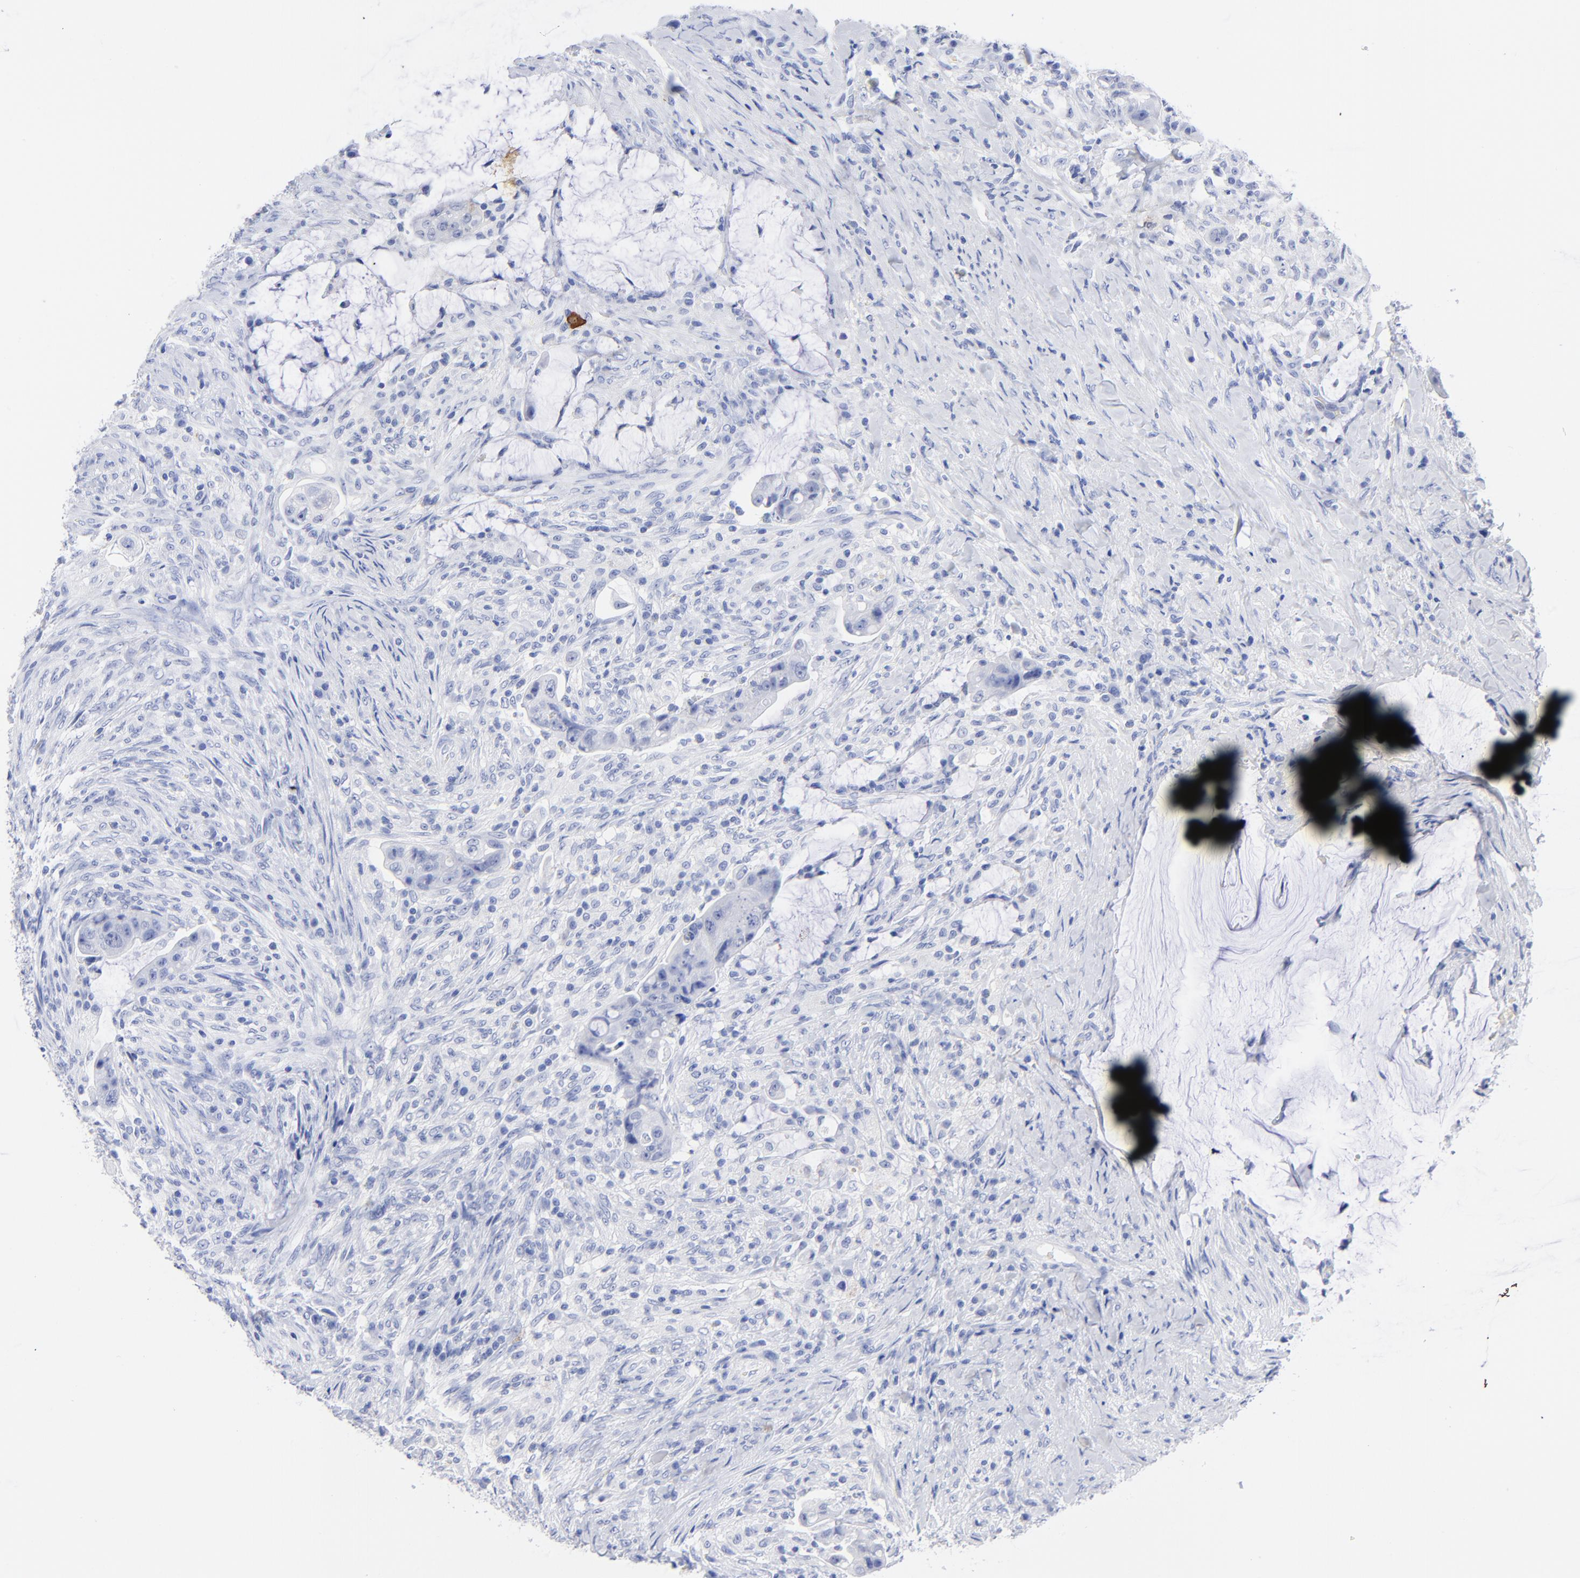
{"staining": {"intensity": "negative", "quantity": "none", "location": "none"}, "tissue": "colorectal cancer", "cell_type": "Tumor cells", "image_type": "cancer", "snomed": [{"axis": "morphology", "description": "Adenocarcinoma, NOS"}, {"axis": "topography", "description": "Rectum"}], "caption": "IHC photomicrograph of human adenocarcinoma (colorectal) stained for a protein (brown), which displays no expression in tumor cells. Brightfield microscopy of immunohistochemistry stained with DAB (3,3'-diaminobenzidine) (brown) and hematoxylin (blue), captured at high magnification.", "gene": "ACY1", "patient": {"sex": "female", "age": 71}}